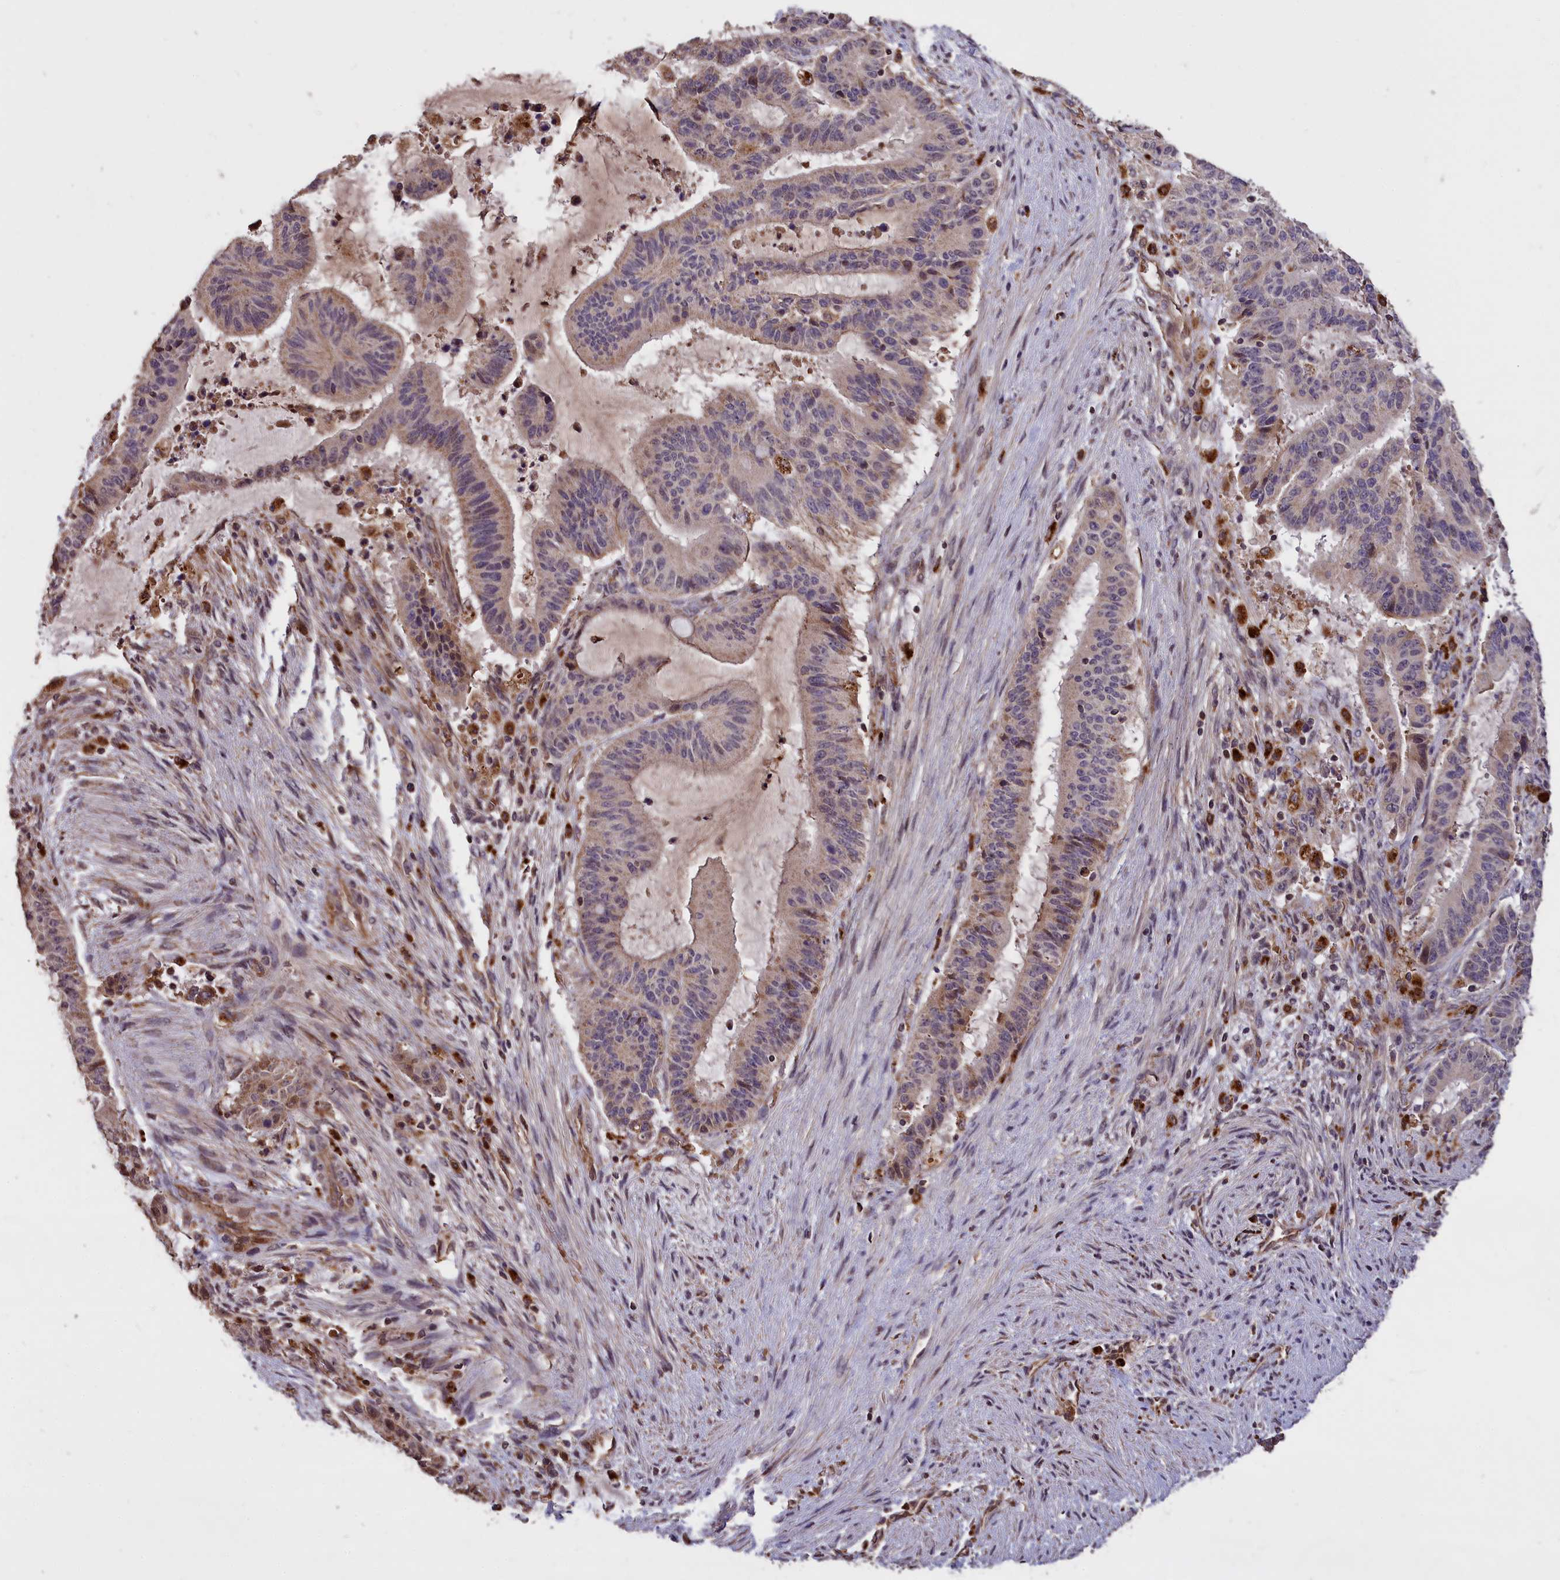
{"staining": {"intensity": "negative", "quantity": "none", "location": "none"}, "tissue": "liver cancer", "cell_type": "Tumor cells", "image_type": "cancer", "snomed": [{"axis": "morphology", "description": "Normal tissue, NOS"}, {"axis": "morphology", "description": "Cholangiocarcinoma"}, {"axis": "topography", "description": "Liver"}, {"axis": "topography", "description": "Peripheral nerve tissue"}], "caption": "IHC of human liver cancer (cholangiocarcinoma) shows no positivity in tumor cells.", "gene": "CLRN2", "patient": {"sex": "female", "age": 73}}